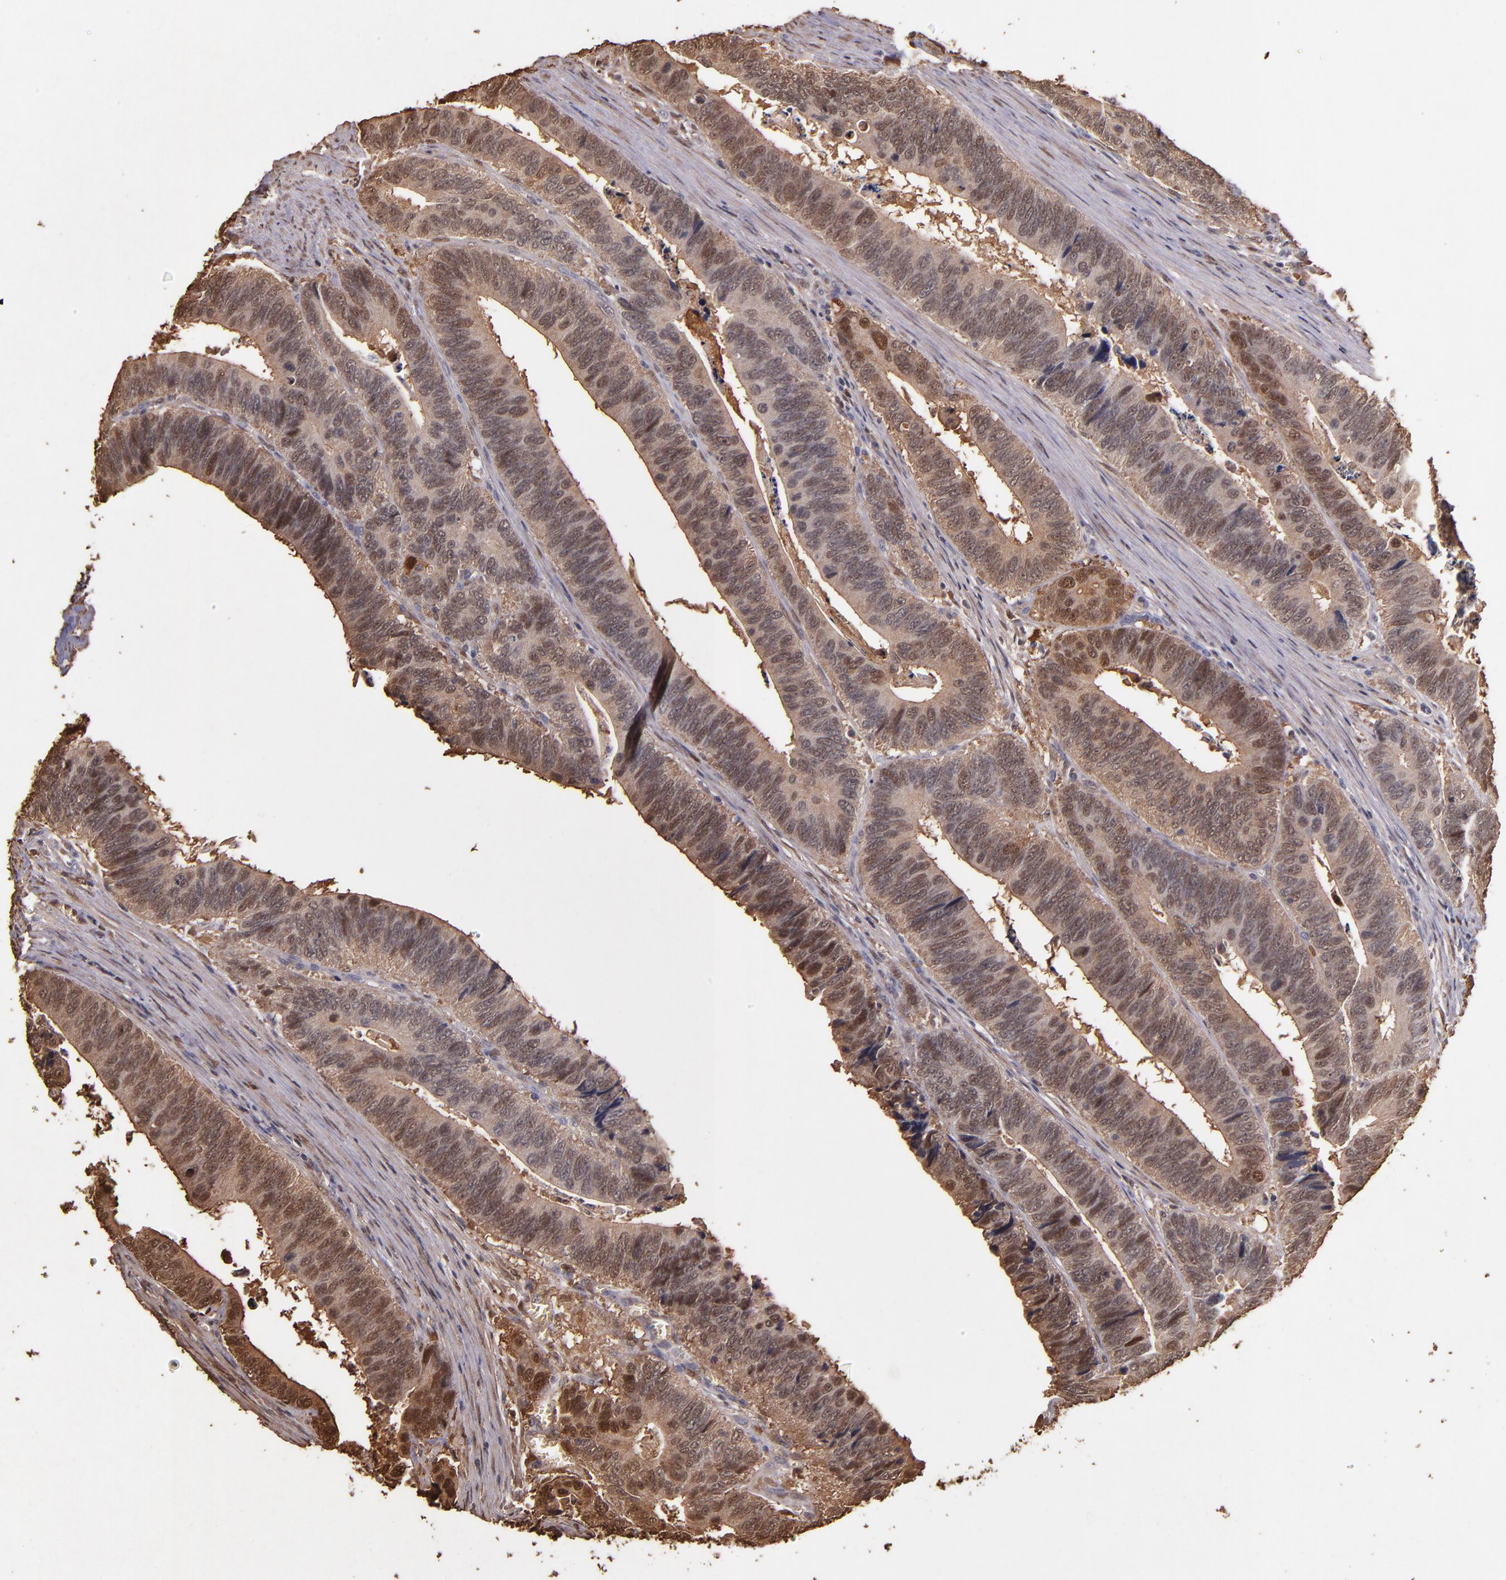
{"staining": {"intensity": "moderate", "quantity": ">75%", "location": "cytoplasmic/membranous,nuclear"}, "tissue": "colorectal cancer", "cell_type": "Tumor cells", "image_type": "cancer", "snomed": [{"axis": "morphology", "description": "Adenocarcinoma, NOS"}, {"axis": "topography", "description": "Colon"}], "caption": "The image displays immunohistochemical staining of colorectal cancer. There is moderate cytoplasmic/membranous and nuclear staining is appreciated in approximately >75% of tumor cells.", "gene": "S100A6", "patient": {"sex": "male", "age": 72}}